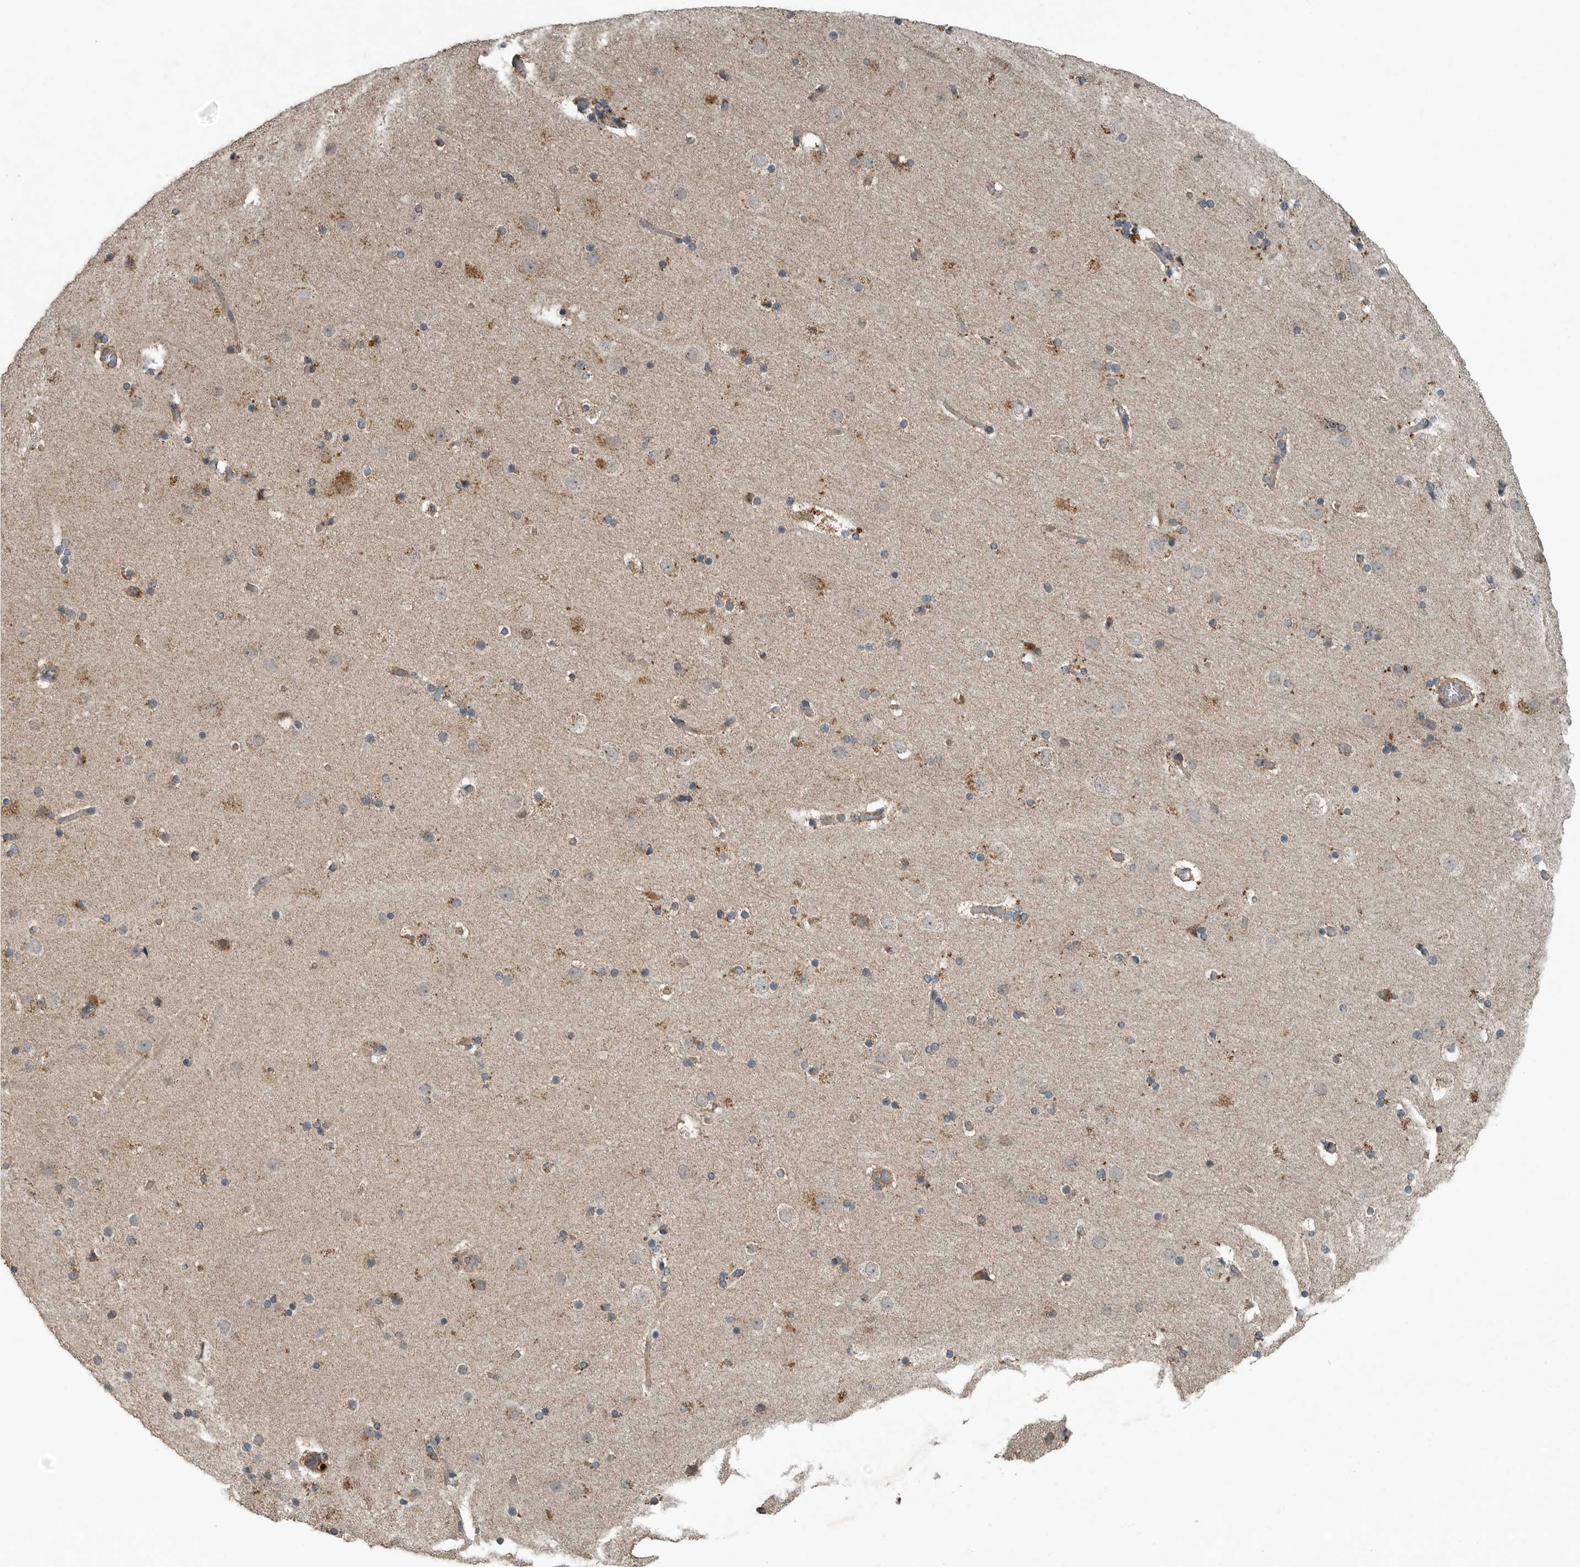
{"staining": {"intensity": "negative", "quantity": "none", "location": "none"}, "tissue": "cerebral cortex", "cell_type": "Endothelial cells", "image_type": "normal", "snomed": [{"axis": "morphology", "description": "Normal tissue, NOS"}, {"axis": "topography", "description": "Cerebral cortex"}], "caption": "Cerebral cortex stained for a protein using IHC exhibits no positivity endothelial cells.", "gene": "IL6ST", "patient": {"sex": "male", "age": 57}}